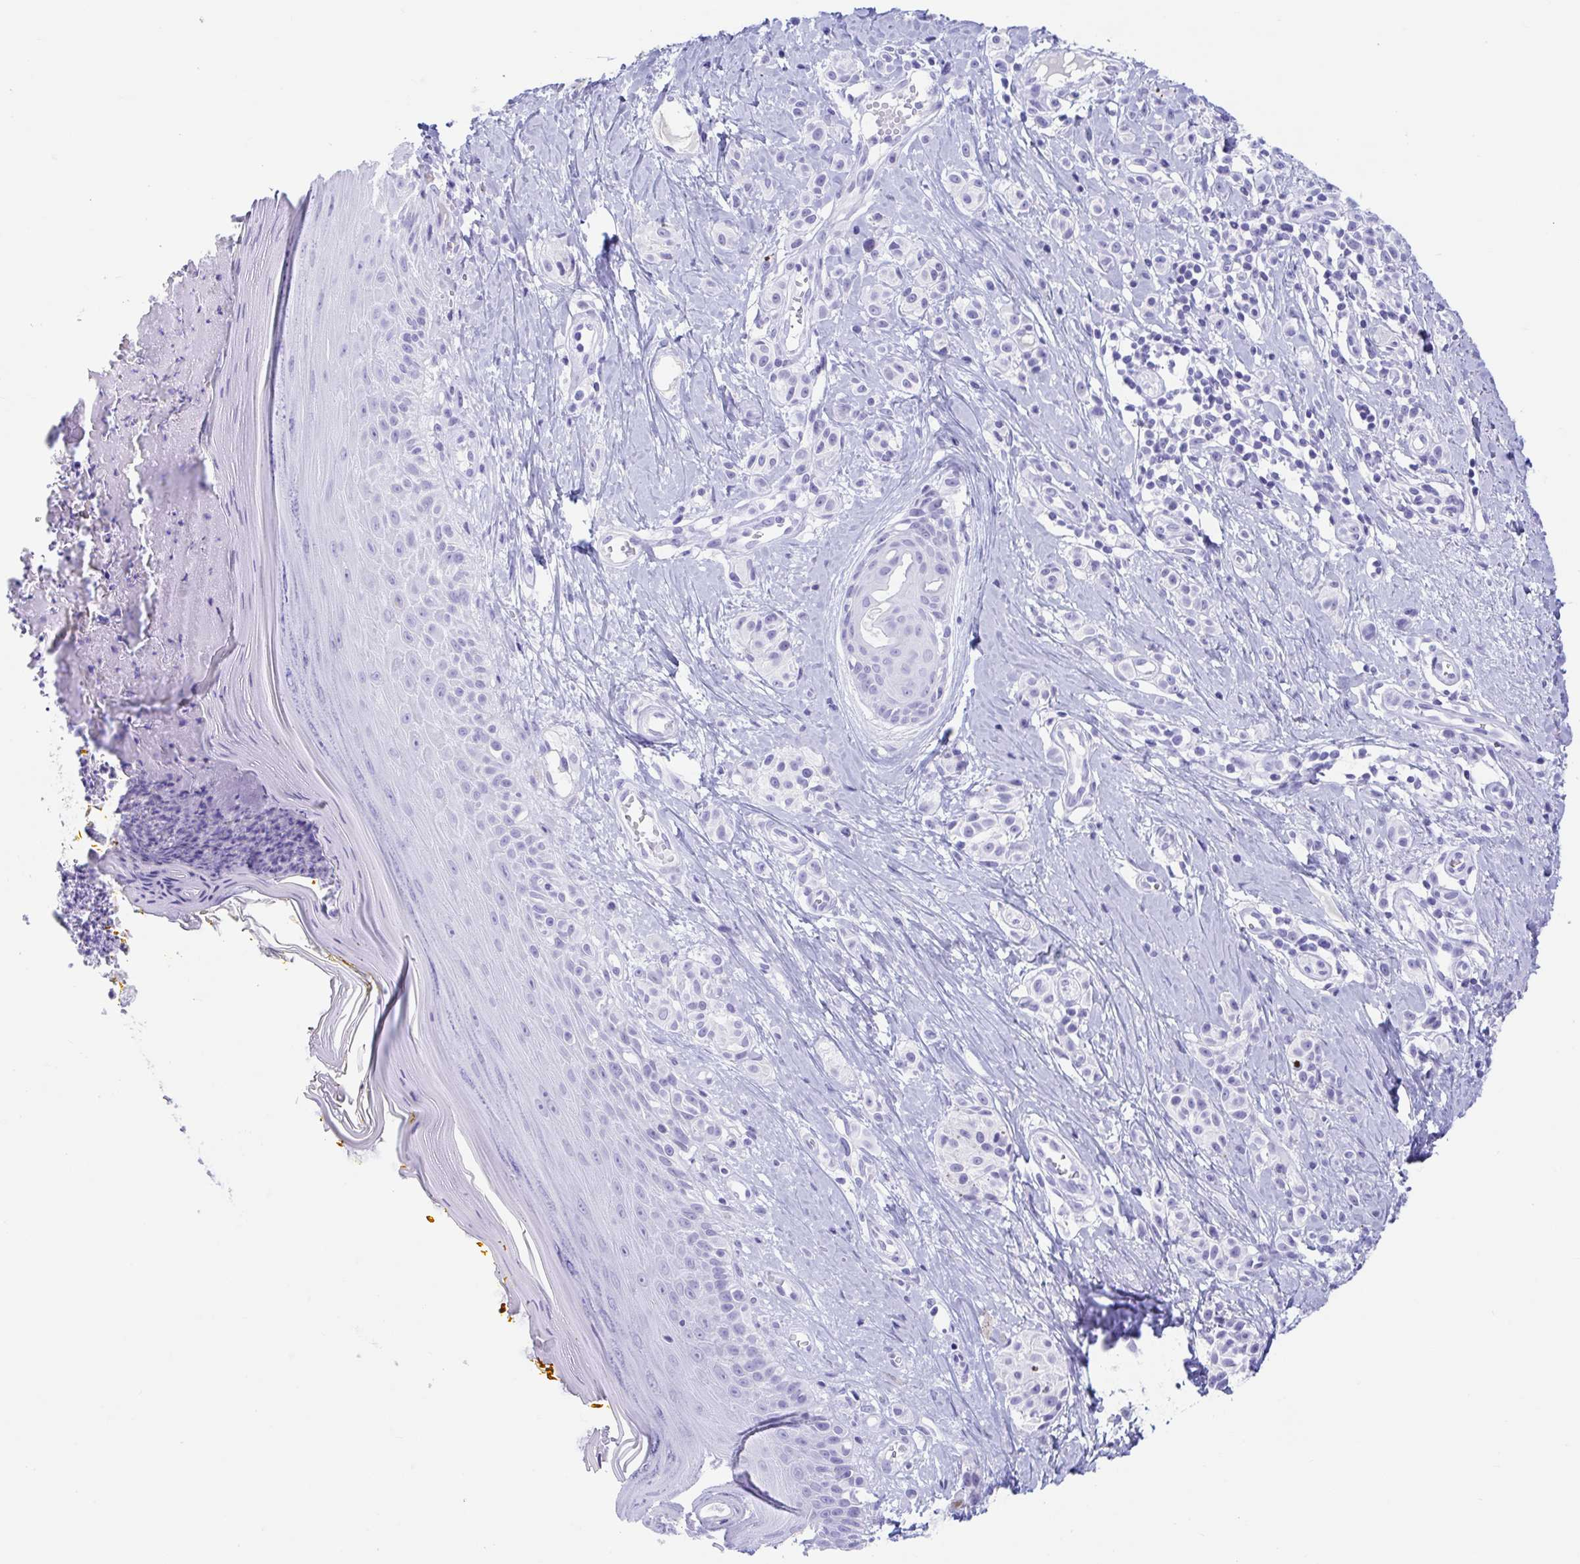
{"staining": {"intensity": "negative", "quantity": "none", "location": "none"}, "tissue": "melanoma", "cell_type": "Tumor cells", "image_type": "cancer", "snomed": [{"axis": "morphology", "description": "Malignant melanoma, NOS"}, {"axis": "topography", "description": "Skin"}], "caption": "Melanoma was stained to show a protein in brown. There is no significant positivity in tumor cells.", "gene": "TMEM35A", "patient": {"sex": "male", "age": 74}}